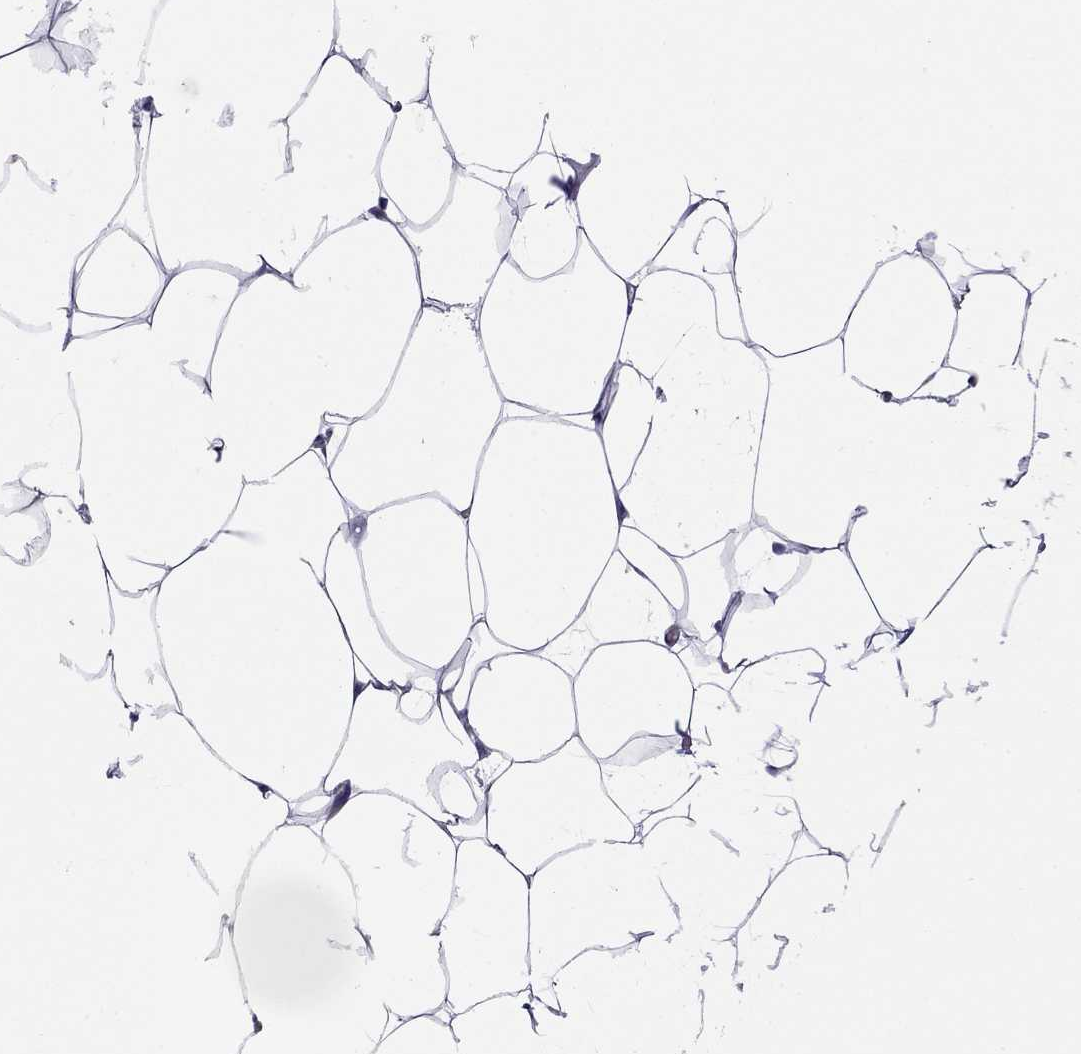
{"staining": {"intensity": "negative", "quantity": "none", "location": "none"}, "tissue": "adipose tissue", "cell_type": "Adipocytes", "image_type": "normal", "snomed": [{"axis": "morphology", "description": "Normal tissue, NOS"}, {"axis": "topography", "description": "Adipose tissue"}], "caption": "A high-resolution histopathology image shows IHC staining of unremarkable adipose tissue, which displays no significant positivity in adipocytes.", "gene": "HES5", "patient": {"sex": "male", "age": 57}}